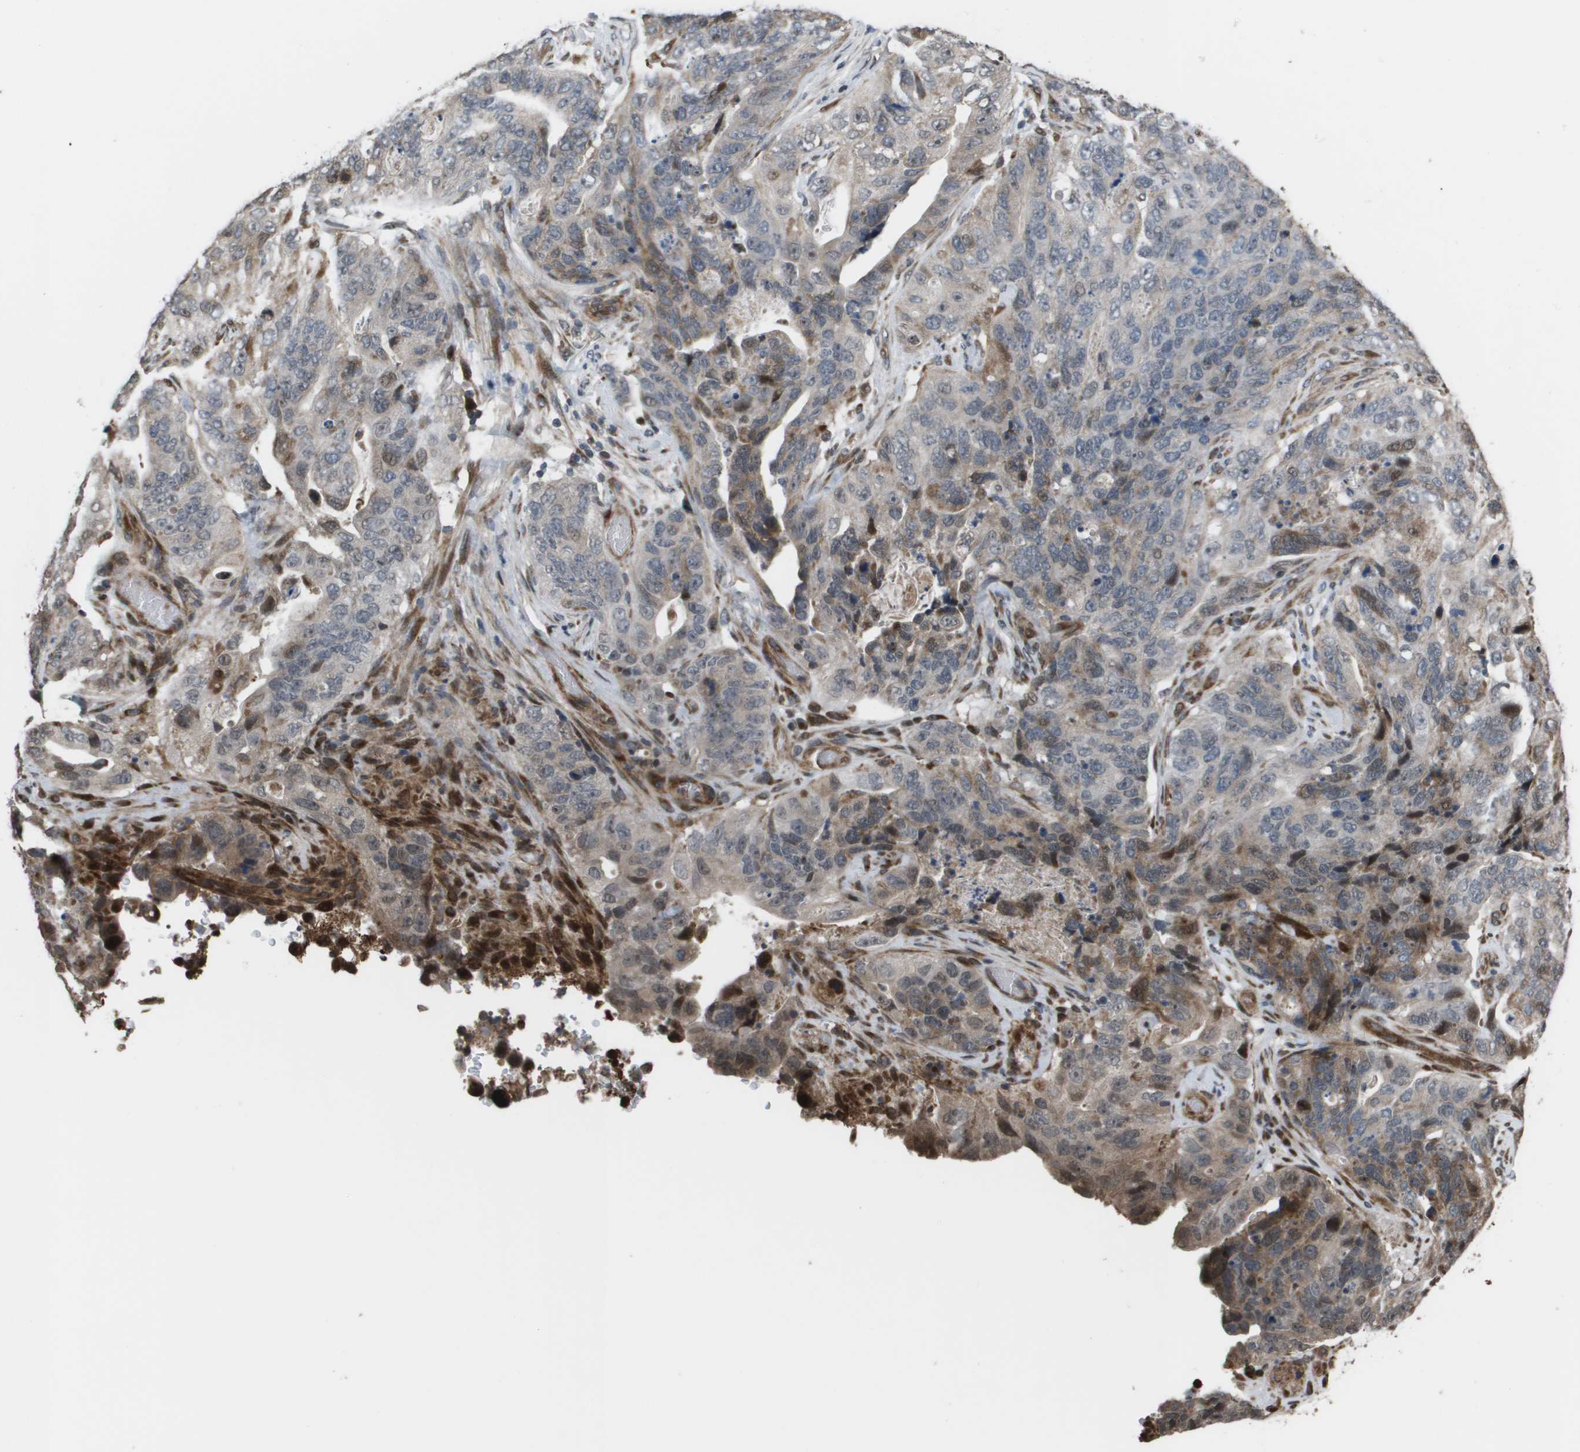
{"staining": {"intensity": "moderate", "quantity": "<25%", "location": "cytoplasmic/membranous,nuclear"}, "tissue": "stomach cancer", "cell_type": "Tumor cells", "image_type": "cancer", "snomed": [{"axis": "morphology", "description": "Adenocarcinoma, NOS"}, {"axis": "topography", "description": "Stomach"}], "caption": "Immunohistochemical staining of stomach cancer (adenocarcinoma) demonstrates low levels of moderate cytoplasmic/membranous and nuclear staining in approximately <25% of tumor cells. (DAB IHC with brightfield microscopy, high magnification).", "gene": "AXIN2", "patient": {"sex": "female", "age": 89}}